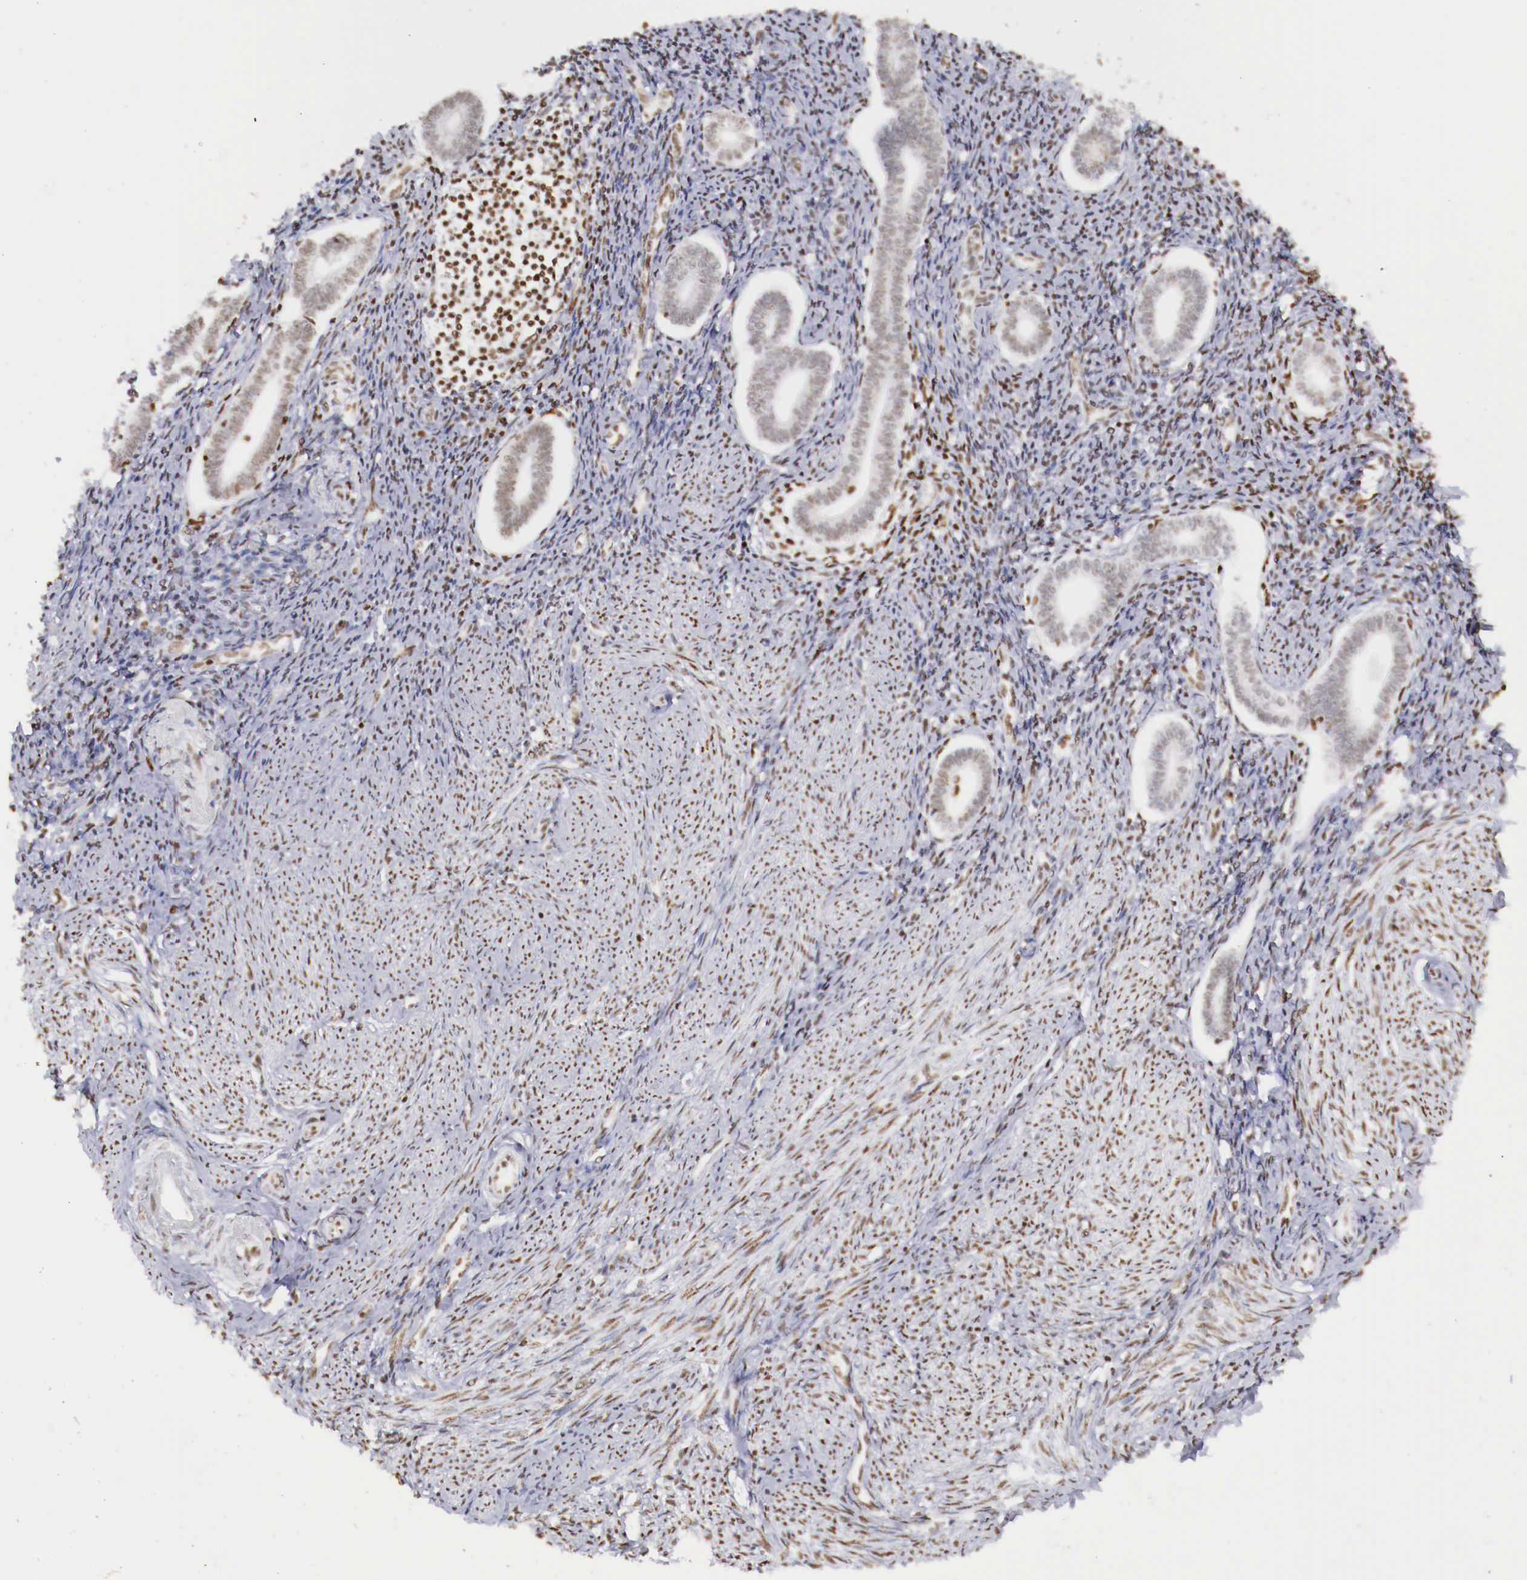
{"staining": {"intensity": "strong", "quantity": ">75%", "location": "nuclear"}, "tissue": "endometrium", "cell_type": "Cells in endometrial stroma", "image_type": "normal", "snomed": [{"axis": "morphology", "description": "Normal tissue, NOS"}, {"axis": "topography", "description": "Endometrium"}], "caption": "Protein expression analysis of normal human endometrium reveals strong nuclear staining in approximately >75% of cells in endometrial stroma. Immunohistochemistry (ihc) stains the protein in brown and the nuclei are stained blue.", "gene": "MAX", "patient": {"sex": "female", "age": 52}}